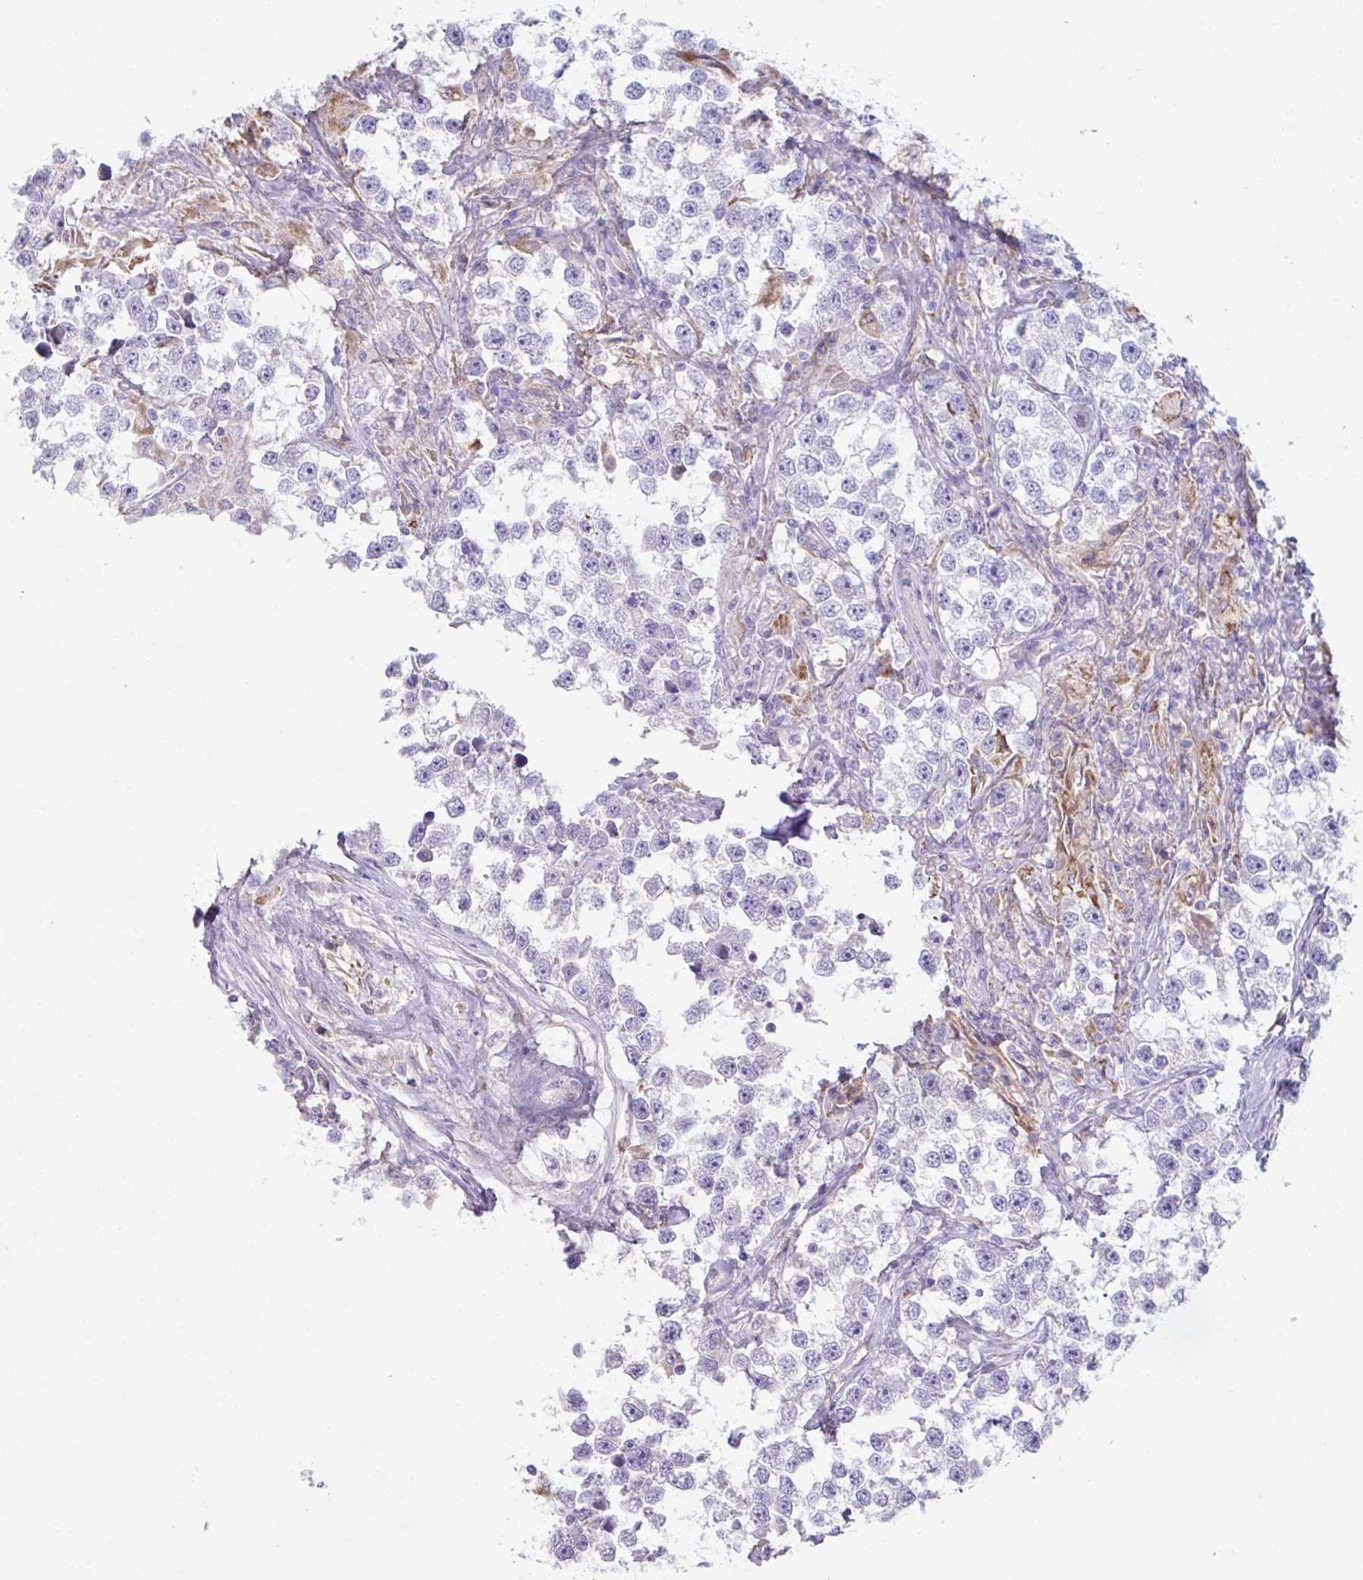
{"staining": {"intensity": "negative", "quantity": "none", "location": "none"}, "tissue": "testis cancer", "cell_type": "Tumor cells", "image_type": "cancer", "snomed": [{"axis": "morphology", "description": "Seminoma, NOS"}, {"axis": "topography", "description": "Testis"}], "caption": "Testis cancer stained for a protein using IHC exhibits no staining tumor cells.", "gene": "ADAM21", "patient": {"sex": "male", "age": 46}}